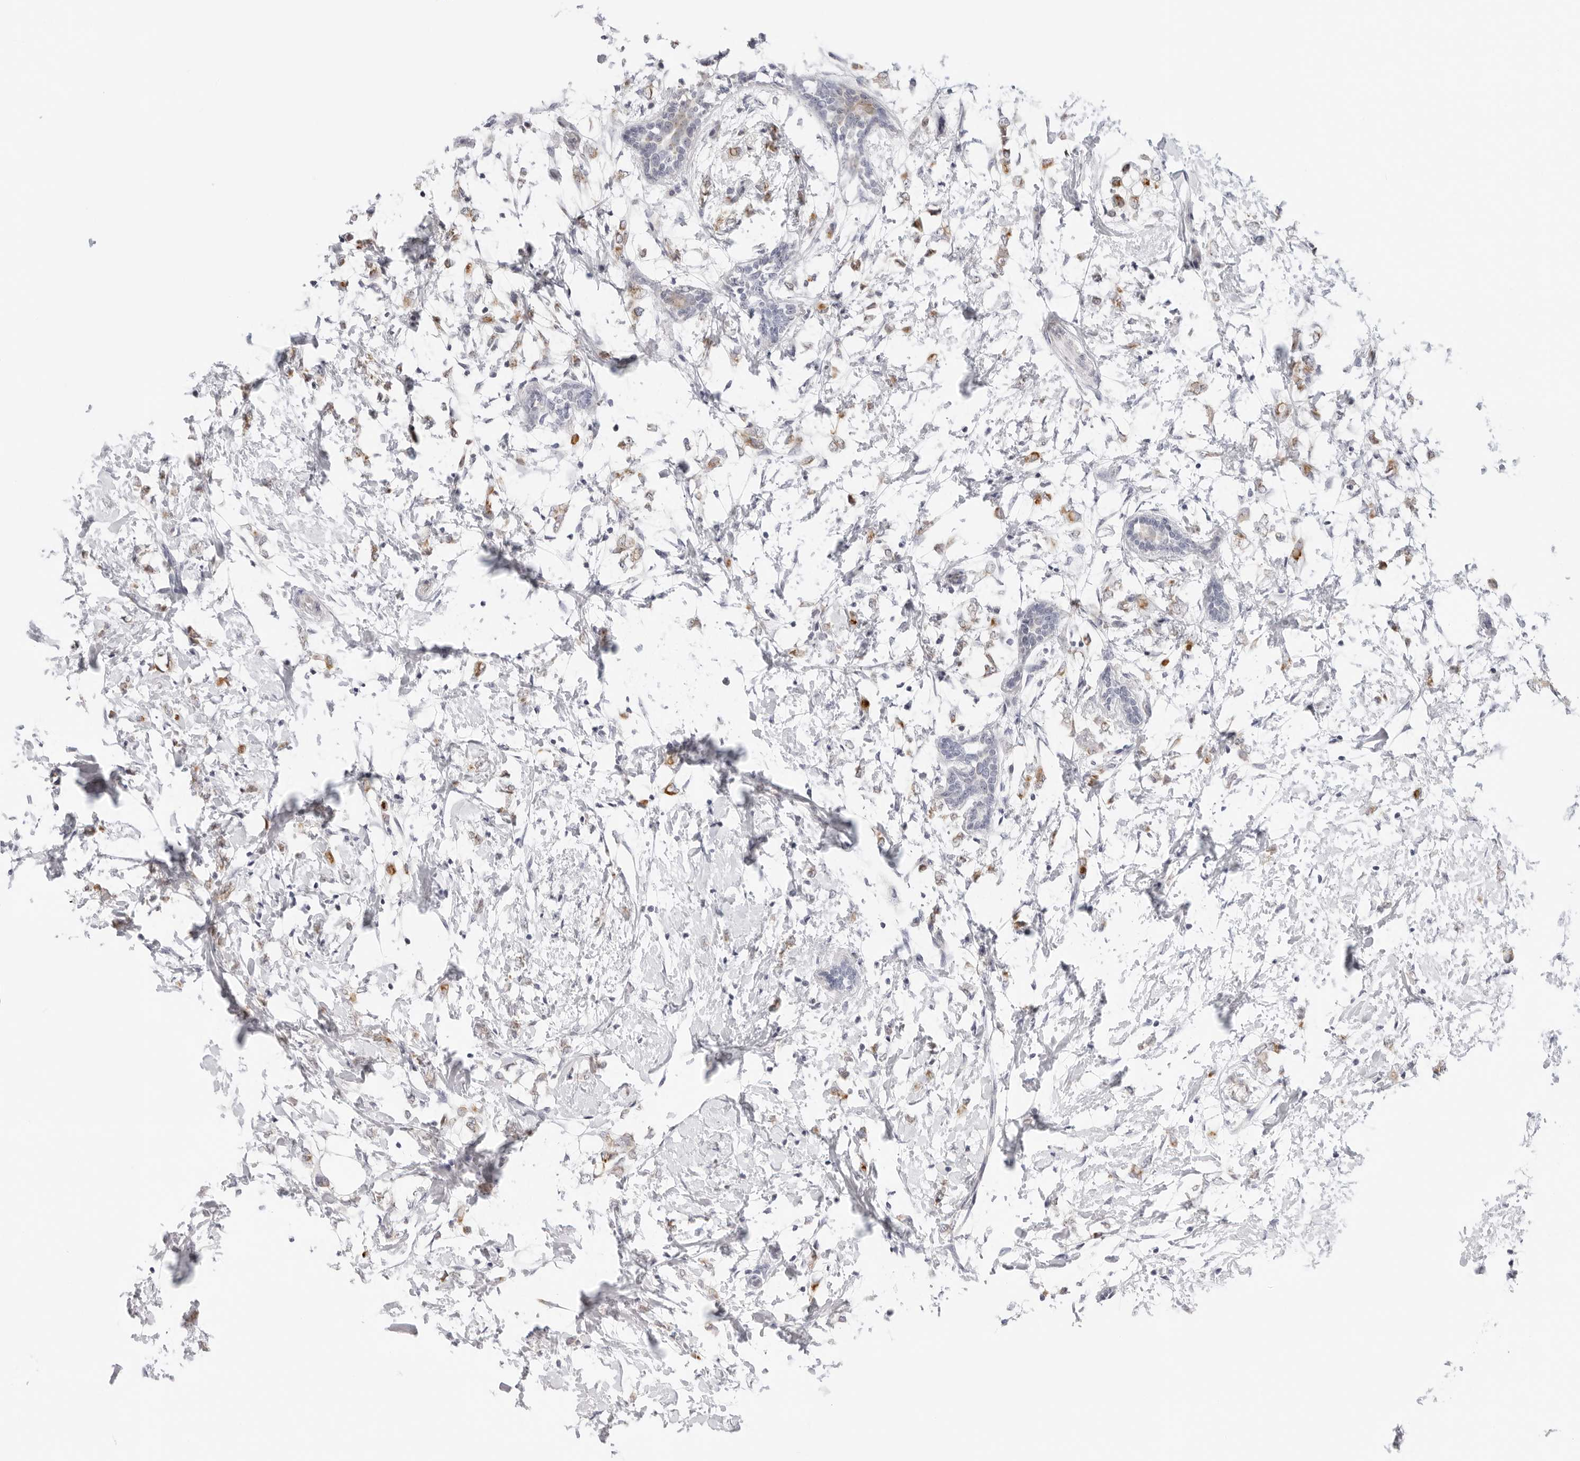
{"staining": {"intensity": "moderate", "quantity": ">75%", "location": "cytoplasmic/membranous"}, "tissue": "breast cancer", "cell_type": "Tumor cells", "image_type": "cancer", "snomed": [{"axis": "morphology", "description": "Normal tissue, NOS"}, {"axis": "morphology", "description": "Lobular carcinoma"}, {"axis": "topography", "description": "Breast"}], "caption": "Breast lobular carcinoma tissue displays moderate cytoplasmic/membranous positivity in about >75% of tumor cells, visualized by immunohistochemistry.", "gene": "CIART", "patient": {"sex": "female", "age": 47}}